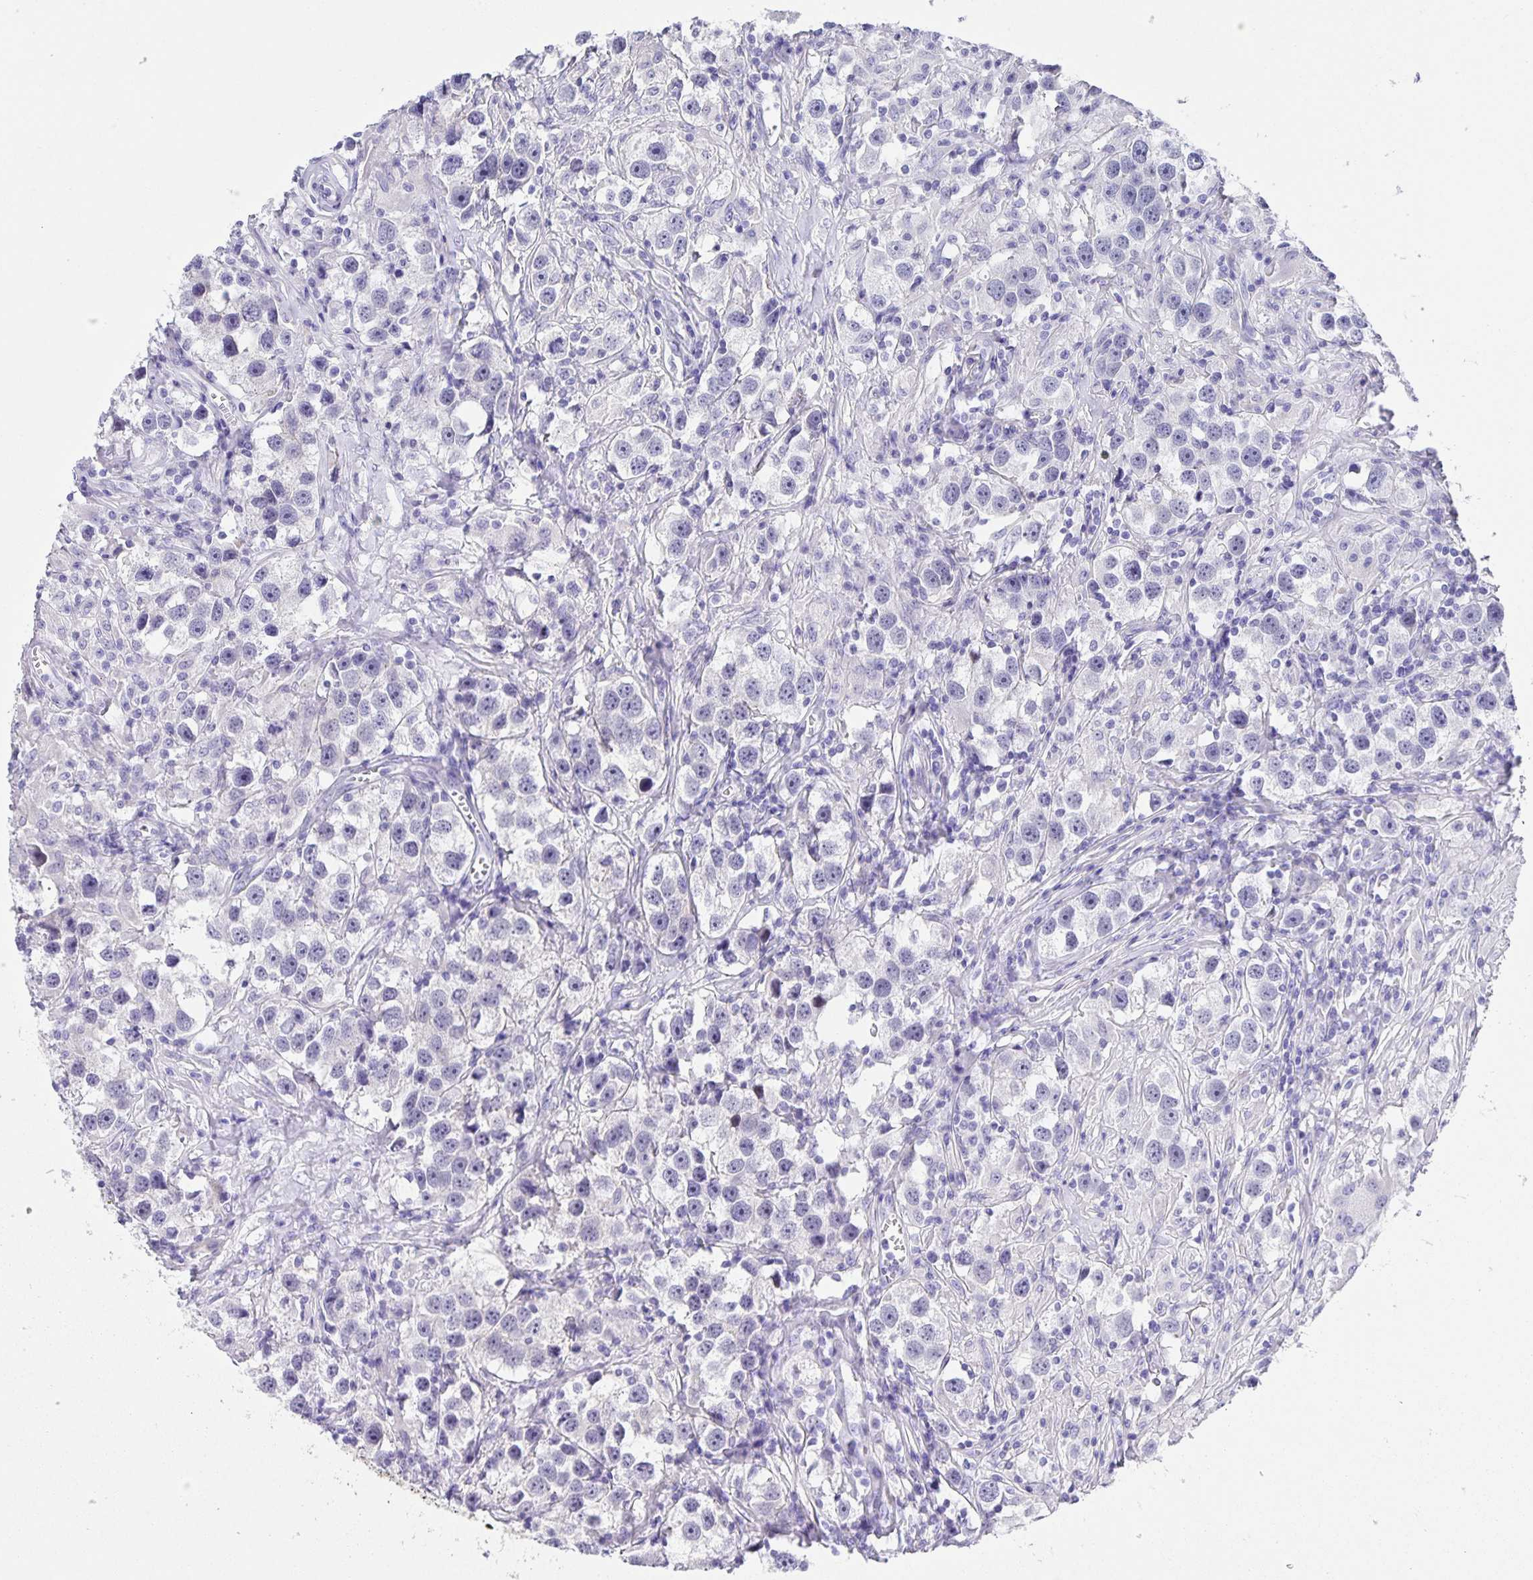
{"staining": {"intensity": "negative", "quantity": "none", "location": "none"}, "tissue": "testis cancer", "cell_type": "Tumor cells", "image_type": "cancer", "snomed": [{"axis": "morphology", "description": "Seminoma, NOS"}, {"axis": "topography", "description": "Testis"}], "caption": "The photomicrograph demonstrates no staining of tumor cells in testis seminoma.", "gene": "PRR36", "patient": {"sex": "male", "age": 49}}